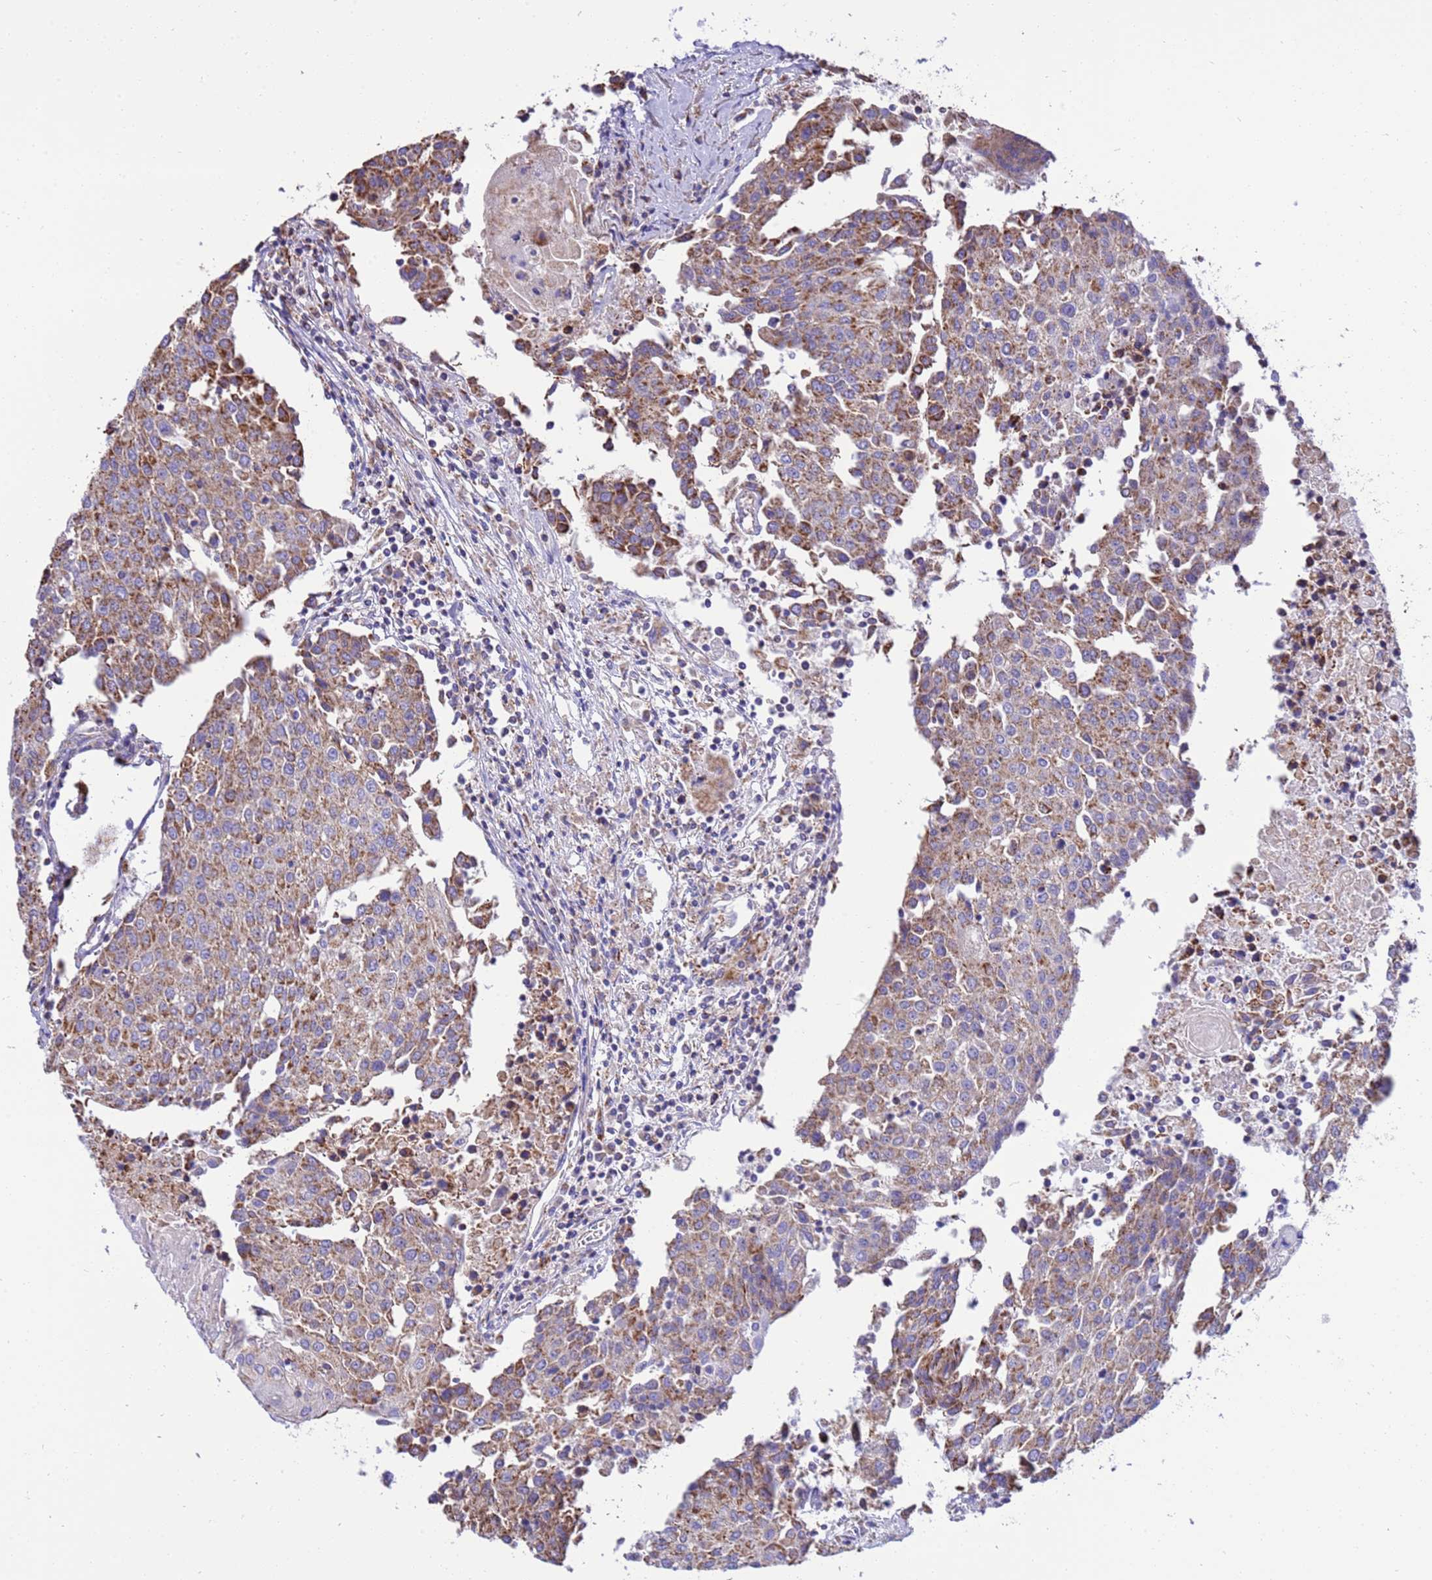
{"staining": {"intensity": "moderate", "quantity": ">75%", "location": "cytoplasmic/membranous"}, "tissue": "urothelial cancer", "cell_type": "Tumor cells", "image_type": "cancer", "snomed": [{"axis": "morphology", "description": "Urothelial carcinoma, High grade"}, {"axis": "topography", "description": "Urinary bladder"}], "caption": "Tumor cells show moderate cytoplasmic/membranous expression in approximately >75% of cells in high-grade urothelial carcinoma. (IHC, brightfield microscopy, high magnification).", "gene": "RNF165", "patient": {"sex": "female", "age": 85}}